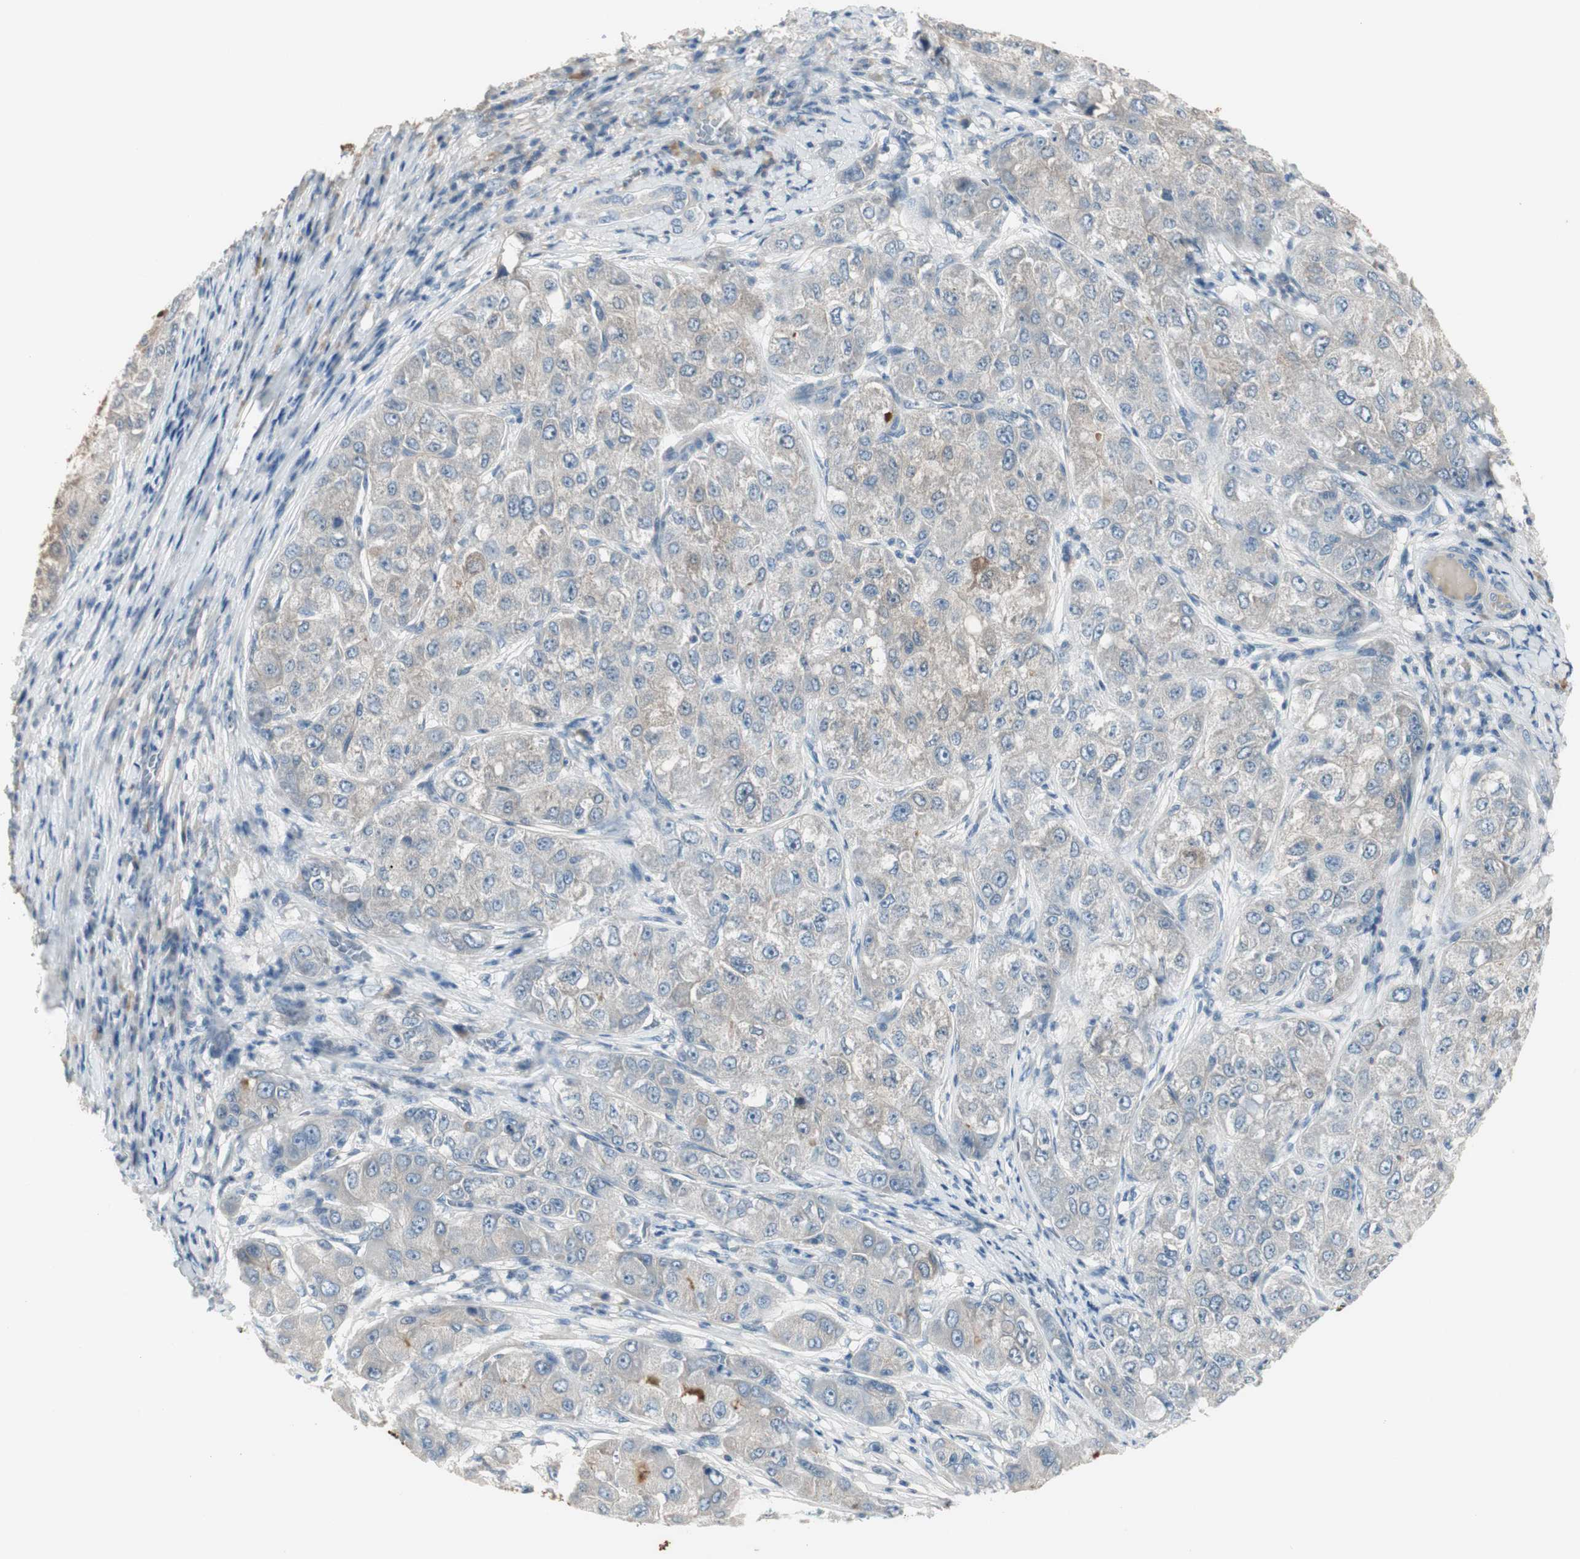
{"staining": {"intensity": "moderate", "quantity": "<25%", "location": "cytoplasmic/membranous,nuclear"}, "tissue": "liver cancer", "cell_type": "Tumor cells", "image_type": "cancer", "snomed": [{"axis": "morphology", "description": "Carcinoma, Hepatocellular, NOS"}, {"axis": "topography", "description": "Liver"}], "caption": "DAB immunohistochemical staining of hepatocellular carcinoma (liver) exhibits moderate cytoplasmic/membranous and nuclear protein staining in about <25% of tumor cells.", "gene": "EVA1A", "patient": {"sex": "male", "age": 80}}